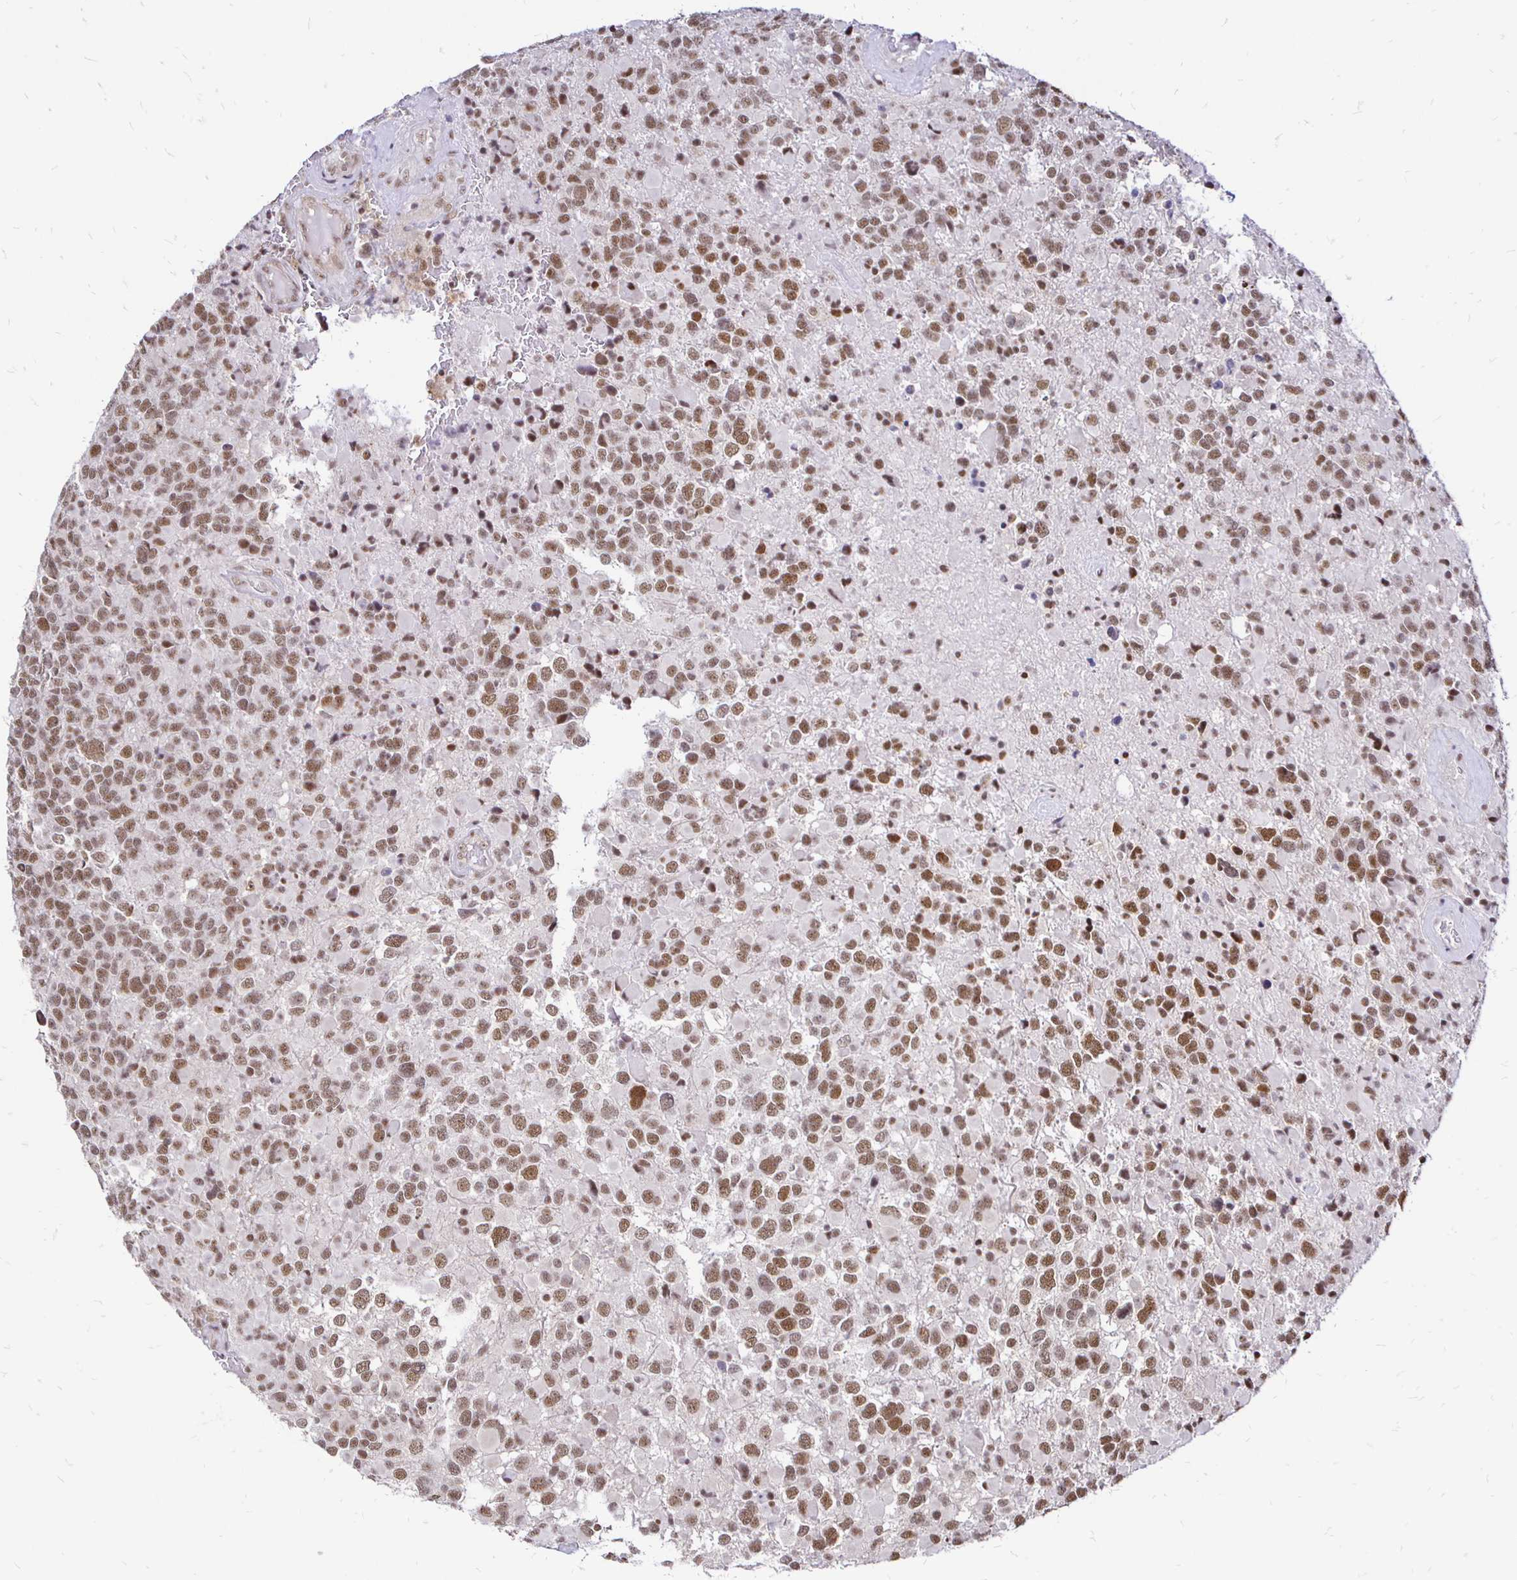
{"staining": {"intensity": "moderate", "quantity": ">75%", "location": "nuclear"}, "tissue": "glioma", "cell_type": "Tumor cells", "image_type": "cancer", "snomed": [{"axis": "morphology", "description": "Glioma, malignant, High grade"}, {"axis": "topography", "description": "Brain"}], "caption": "IHC image of glioma stained for a protein (brown), which shows medium levels of moderate nuclear positivity in approximately >75% of tumor cells.", "gene": "SIN3A", "patient": {"sex": "female", "age": 40}}